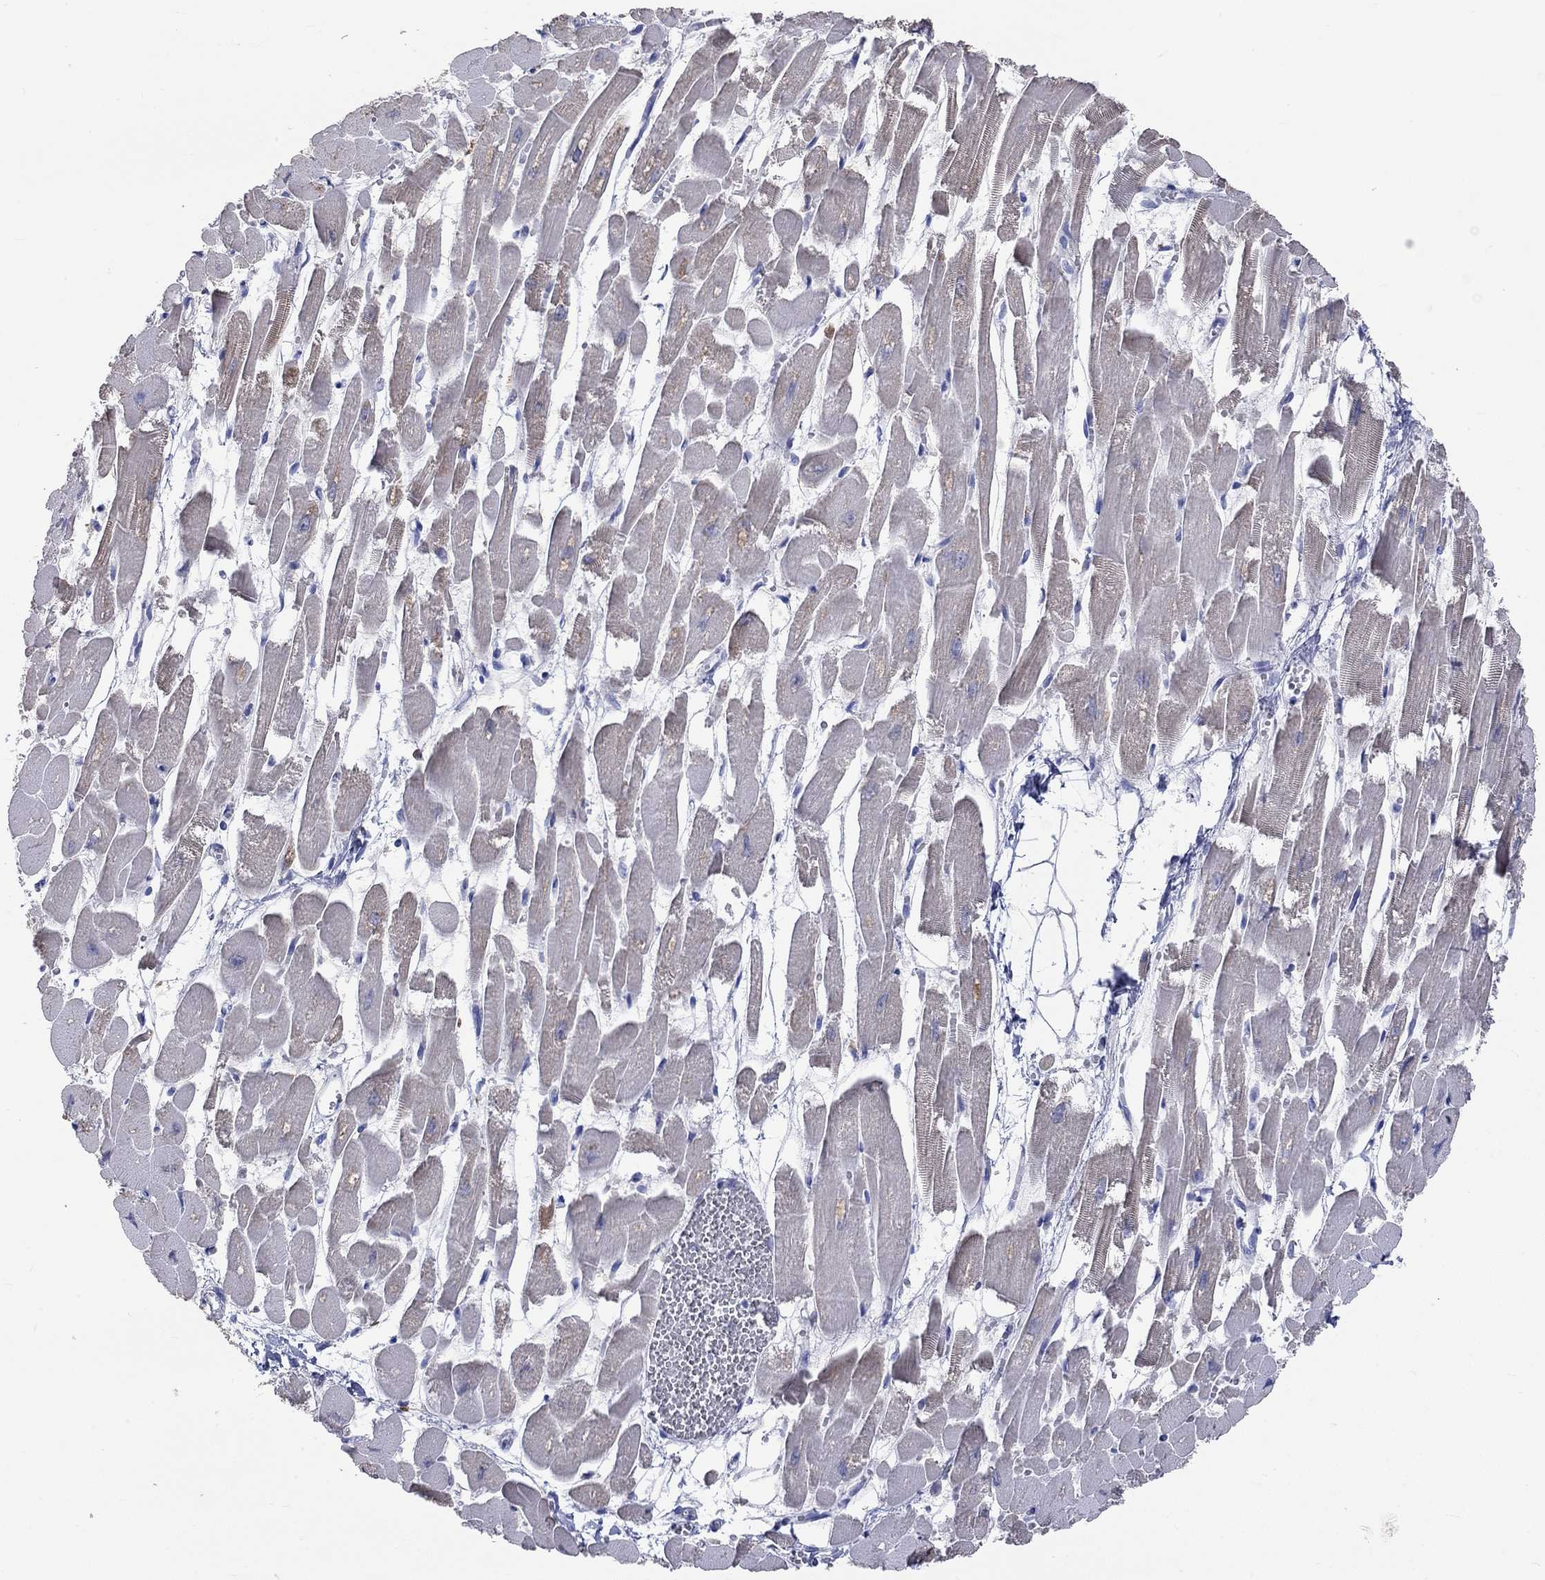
{"staining": {"intensity": "weak", "quantity": "25%-75%", "location": "cytoplasmic/membranous"}, "tissue": "heart muscle", "cell_type": "Cardiomyocytes", "image_type": "normal", "snomed": [{"axis": "morphology", "description": "Normal tissue, NOS"}, {"axis": "topography", "description": "Heart"}], "caption": "Normal heart muscle shows weak cytoplasmic/membranous positivity in about 25%-75% of cardiomyocytes.", "gene": "SPATA9", "patient": {"sex": "female", "age": 52}}